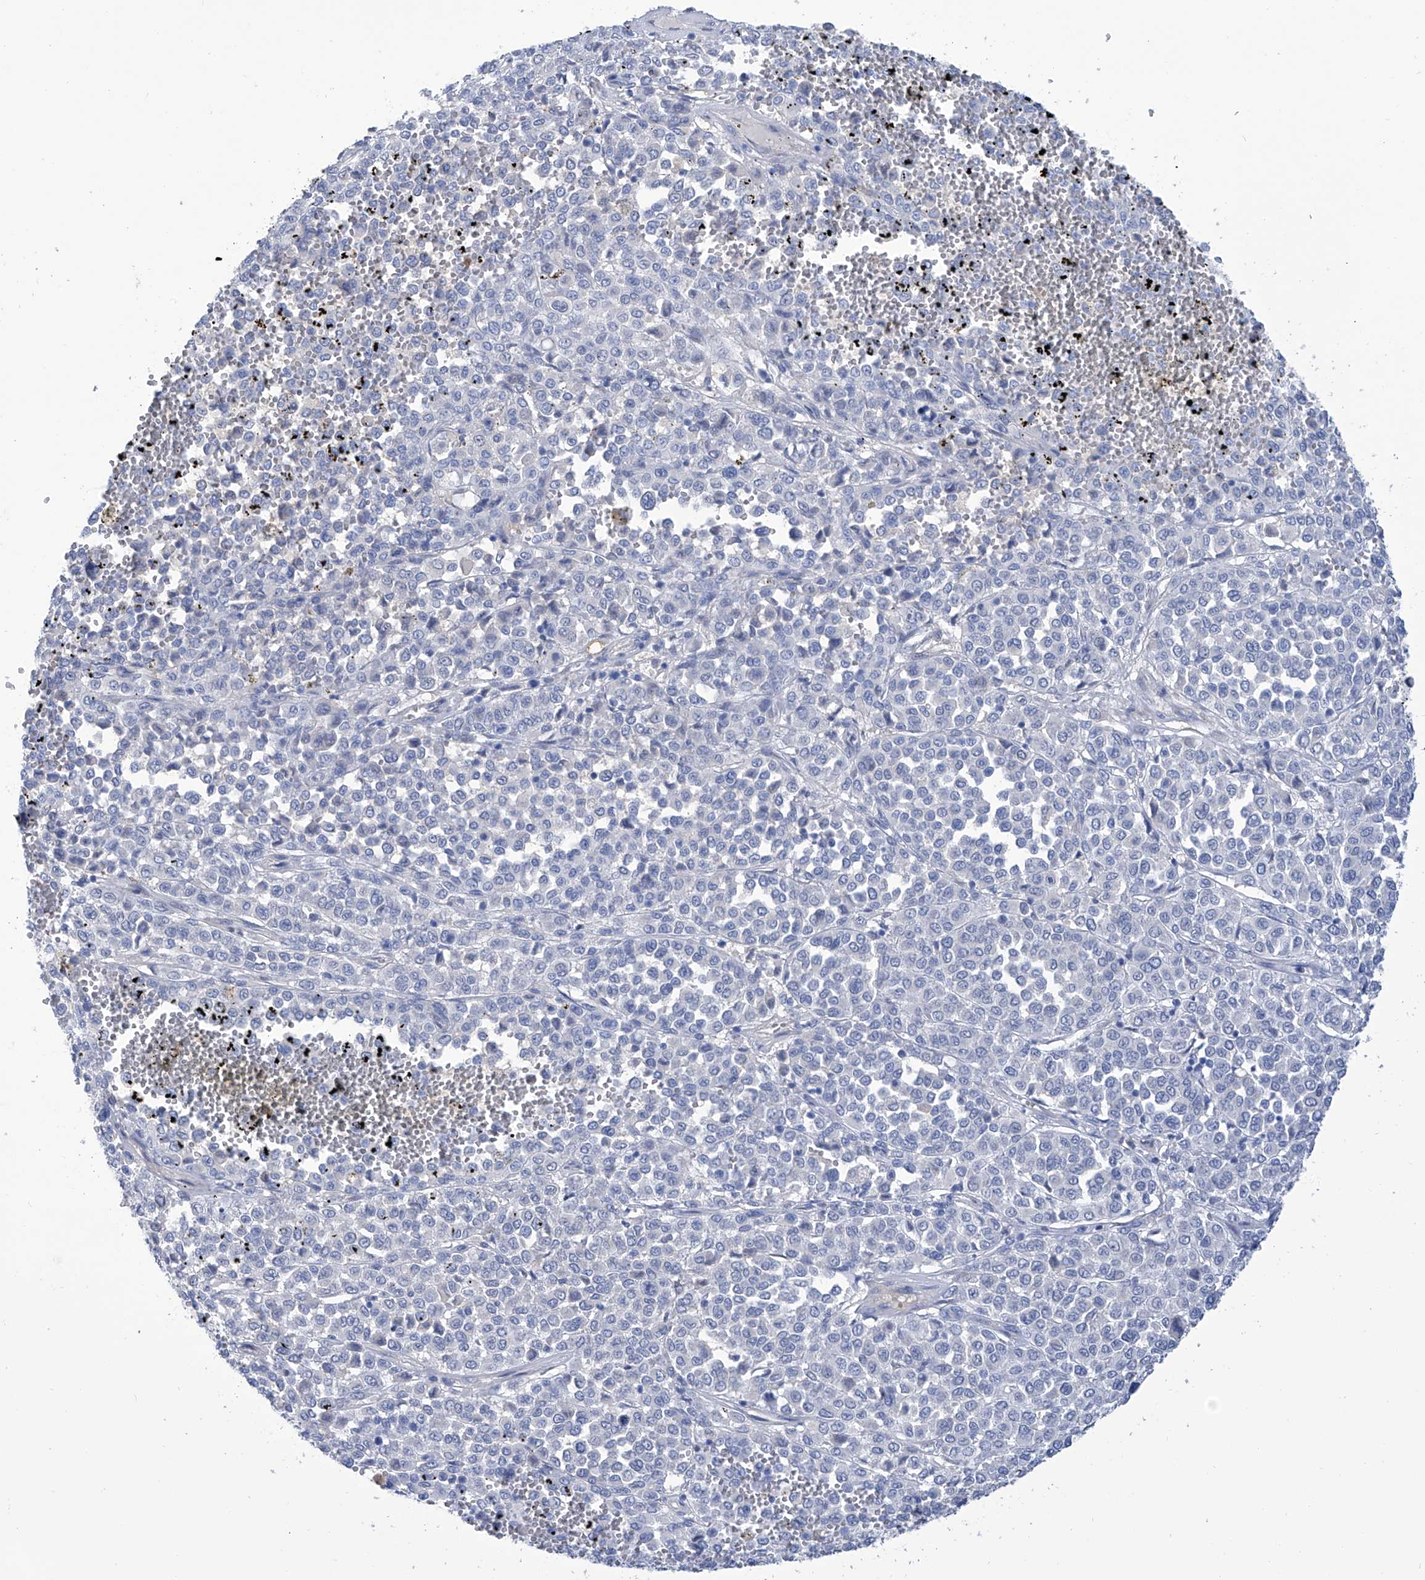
{"staining": {"intensity": "negative", "quantity": "none", "location": "none"}, "tissue": "melanoma", "cell_type": "Tumor cells", "image_type": "cancer", "snomed": [{"axis": "morphology", "description": "Malignant melanoma, Metastatic site"}, {"axis": "topography", "description": "Pancreas"}], "caption": "DAB immunohistochemical staining of melanoma reveals no significant expression in tumor cells.", "gene": "PGM3", "patient": {"sex": "female", "age": 30}}